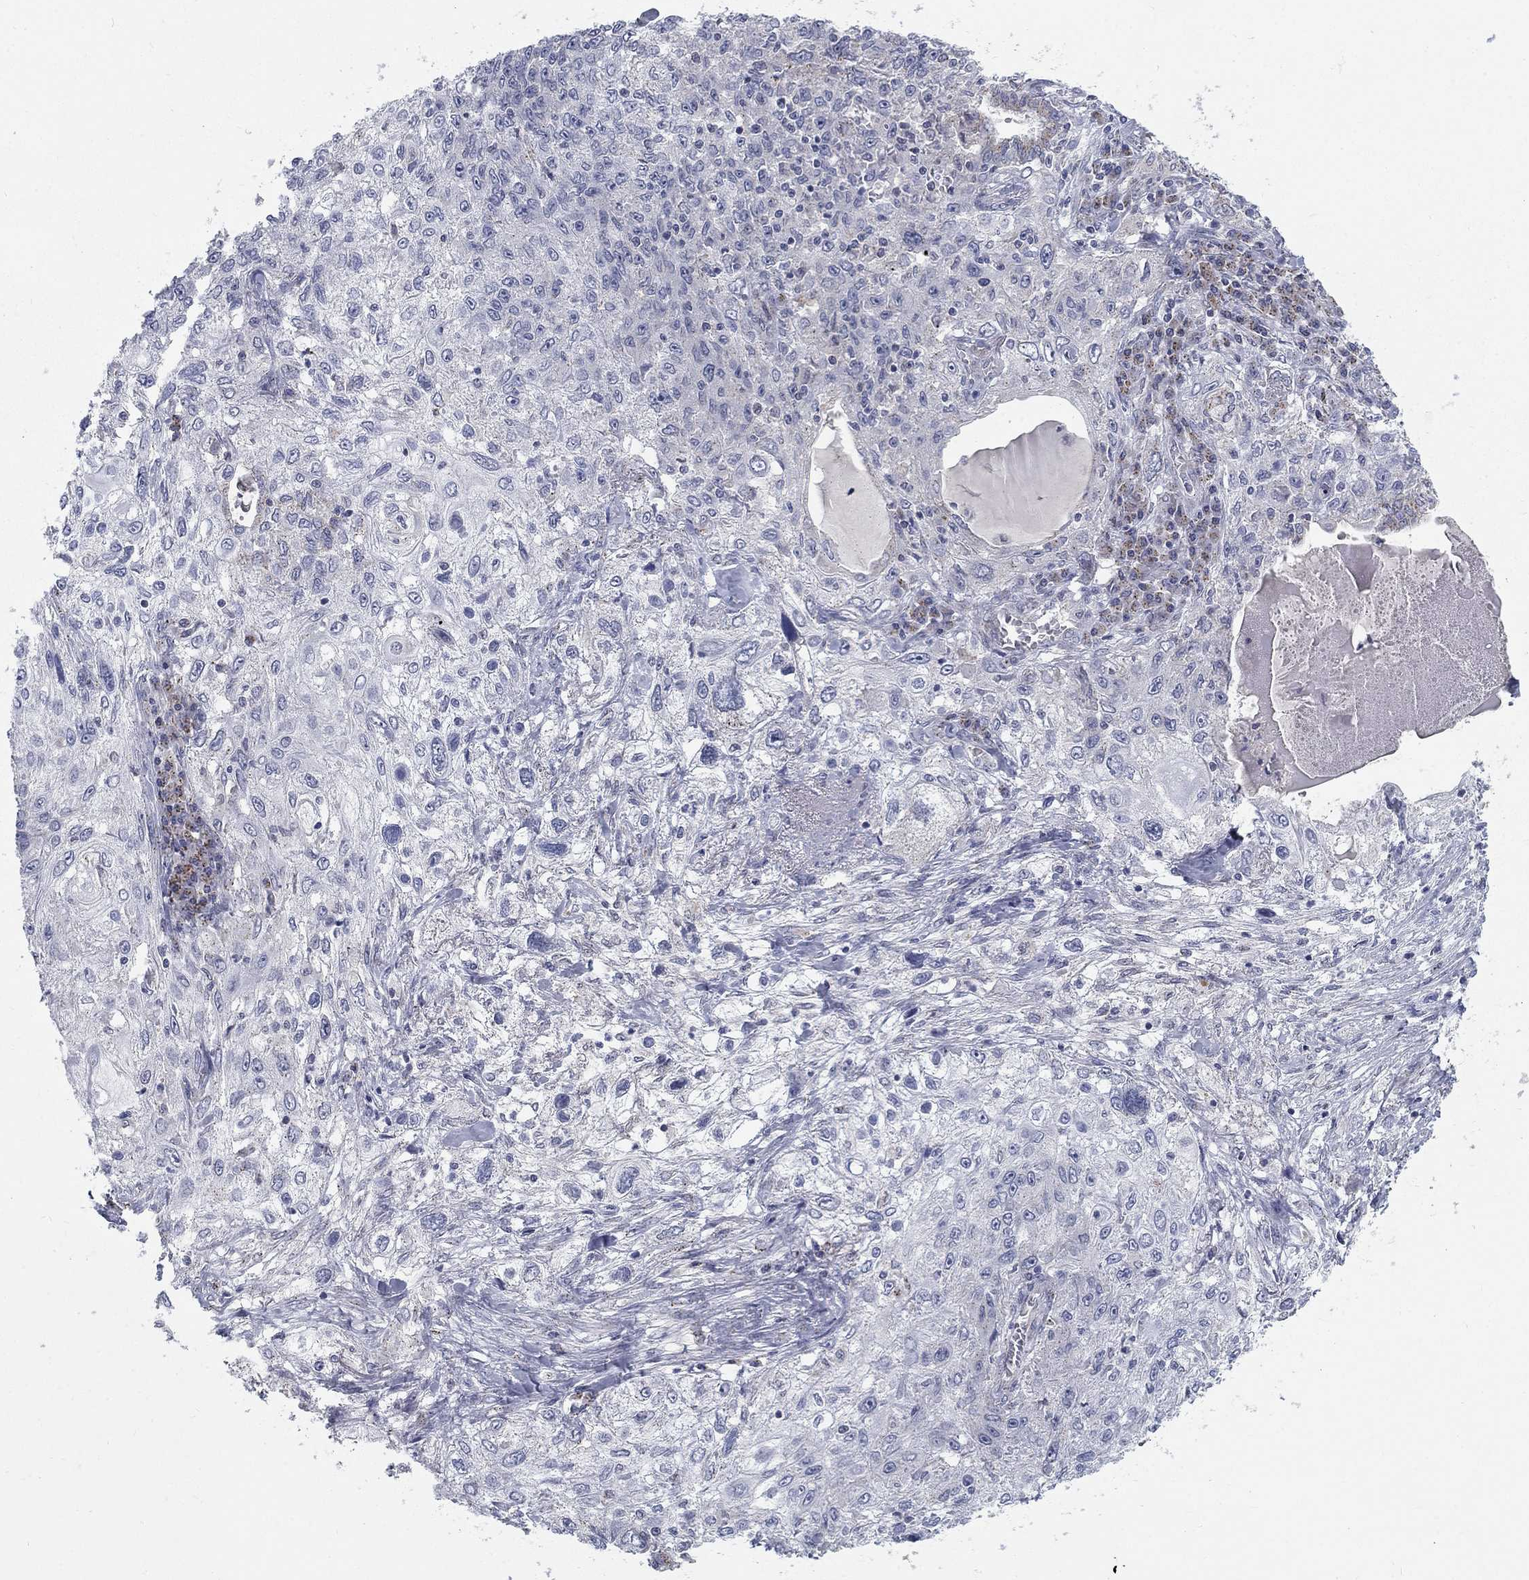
{"staining": {"intensity": "negative", "quantity": "none", "location": "none"}, "tissue": "lung cancer", "cell_type": "Tumor cells", "image_type": "cancer", "snomed": [{"axis": "morphology", "description": "Squamous cell carcinoma, NOS"}, {"axis": "topography", "description": "Lung"}], "caption": "This is an IHC micrograph of lung squamous cell carcinoma. There is no expression in tumor cells.", "gene": "PANK3", "patient": {"sex": "female", "age": 69}}